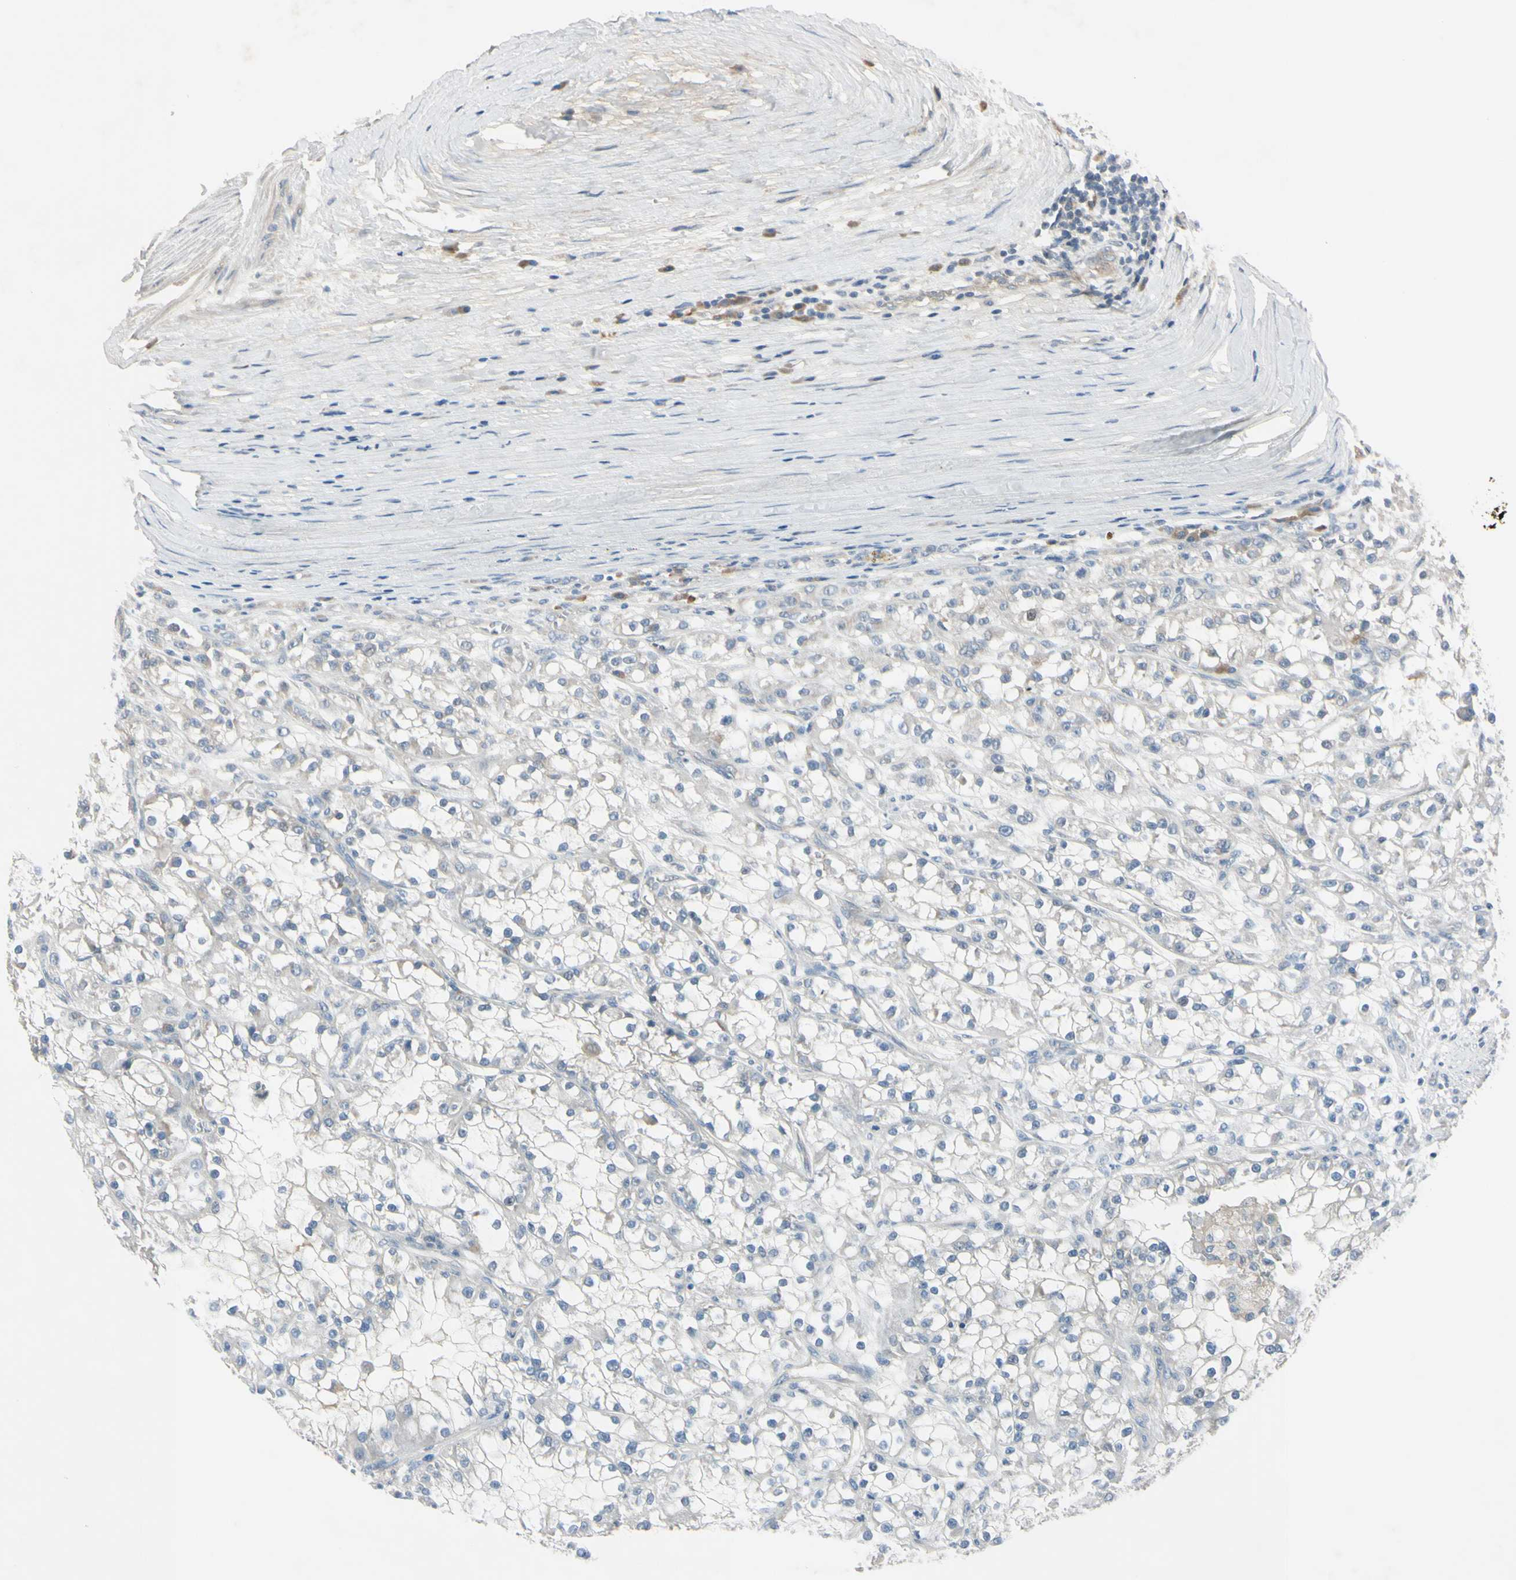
{"staining": {"intensity": "negative", "quantity": "none", "location": "none"}, "tissue": "renal cancer", "cell_type": "Tumor cells", "image_type": "cancer", "snomed": [{"axis": "morphology", "description": "Adenocarcinoma, NOS"}, {"axis": "topography", "description": "Kidney"}], "caption": "A high-resolution image shows IHC staining of renal cancer (adenocarcinoma), which shows no significant staining in tumor cells.", "gene": "AATK", "patient": {"sex": "female", "age": 52}}